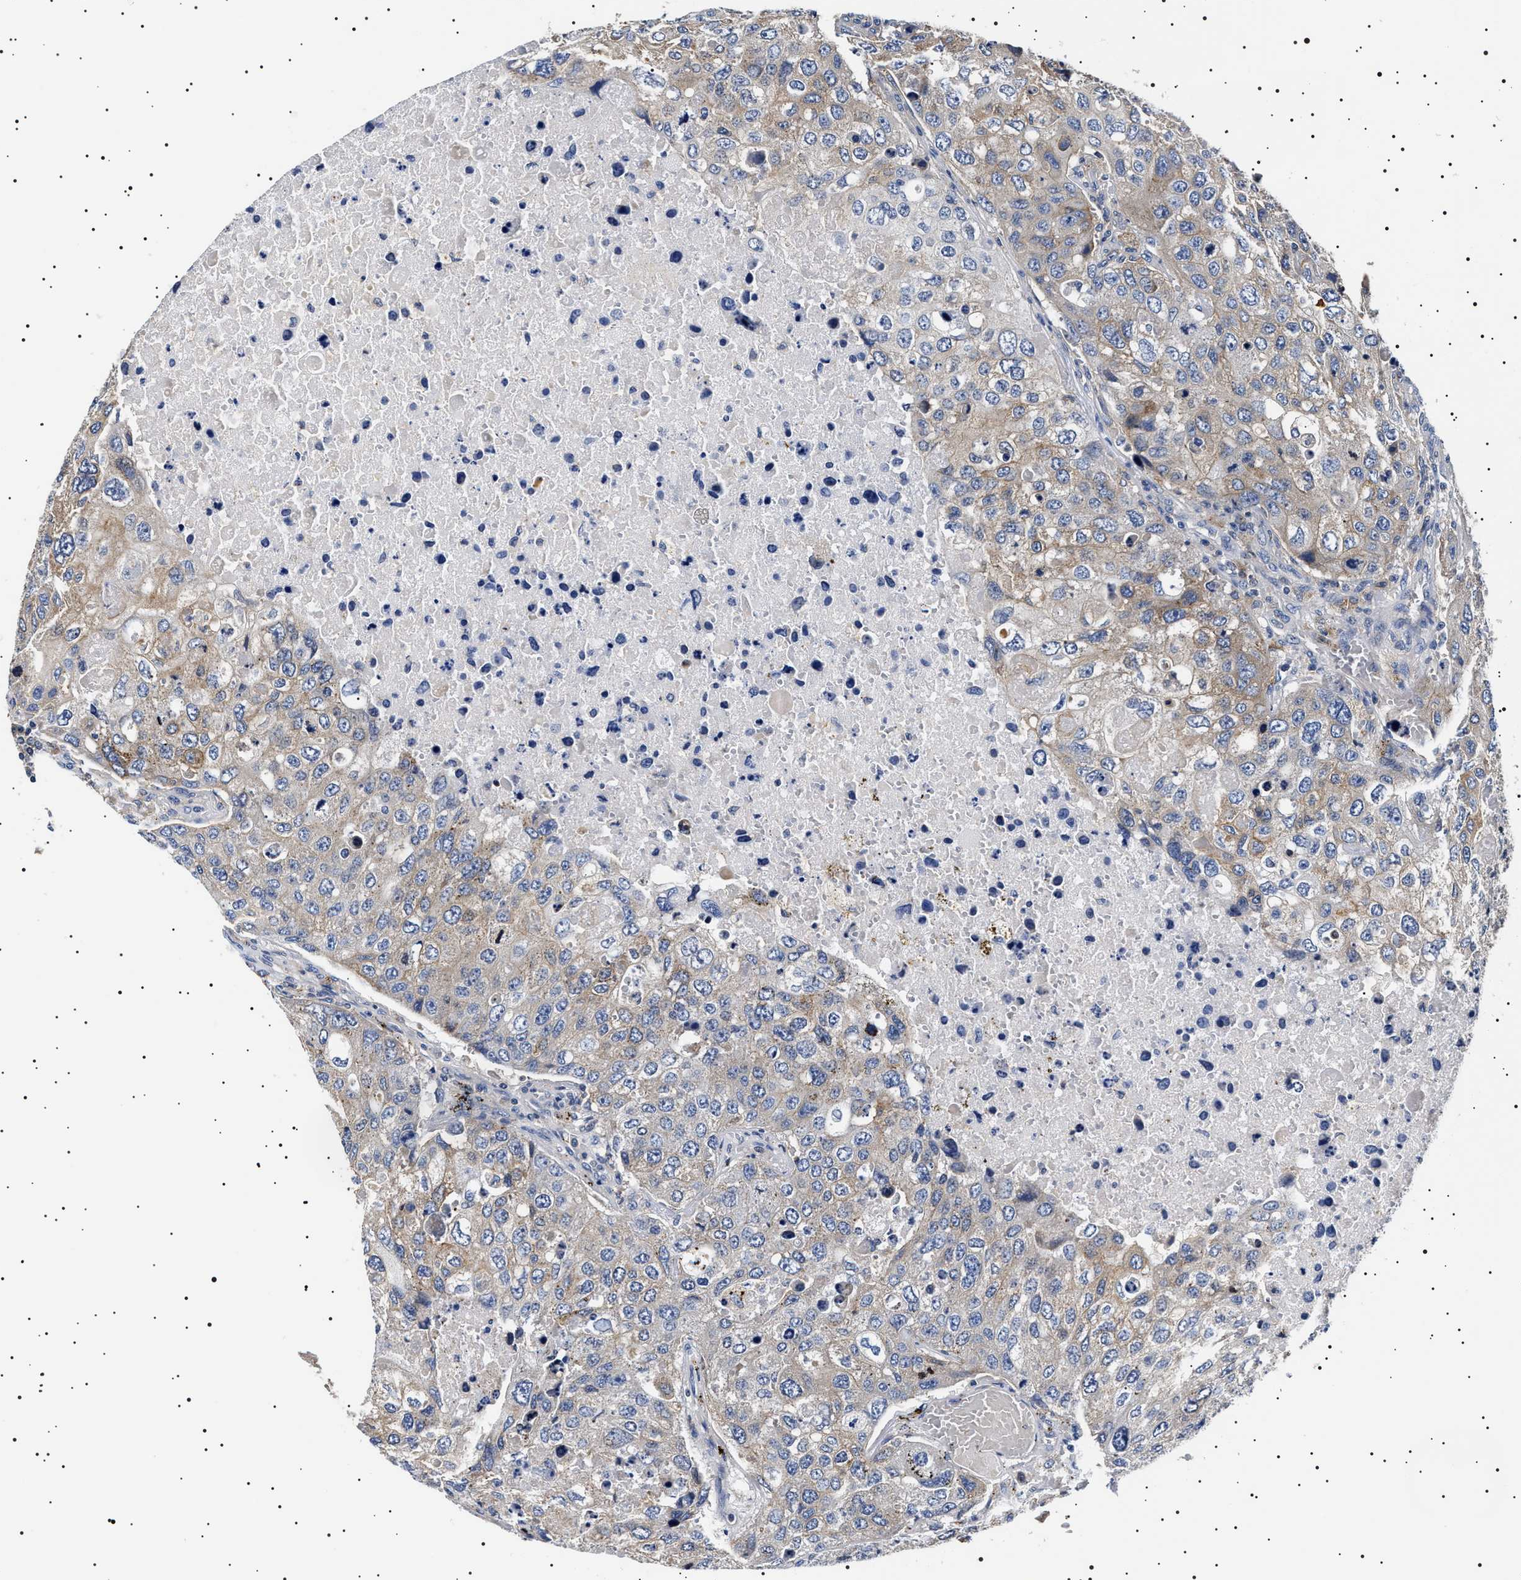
{"staining": {"intensity": "weak", "quantity": "25%-75%", "location": "cytoplasmic/membranous"}, "tissue": "urothelial cancer", "cell_type": "Tumor cells", "image_type": "cancer", "snomed": [{"axis": "morphology", "description": "Urothelial carcinoma, High grade"}, {"axis": "topography", "description": "Lymph node"}, {"axis": "topography", "description": "Urinary bladder"}], "caption": "Immunohistochemistry (IHC) (DAB (3,3'-diaminobenzidine)) staining of high-grade urothelial carcinoma exhibits weak cytoplasmic/membranous protein staining in approximately 25%-75% of tumor cells.", "gene": "SLC4A7", "patient": {"sex": "male", "age": 51}}